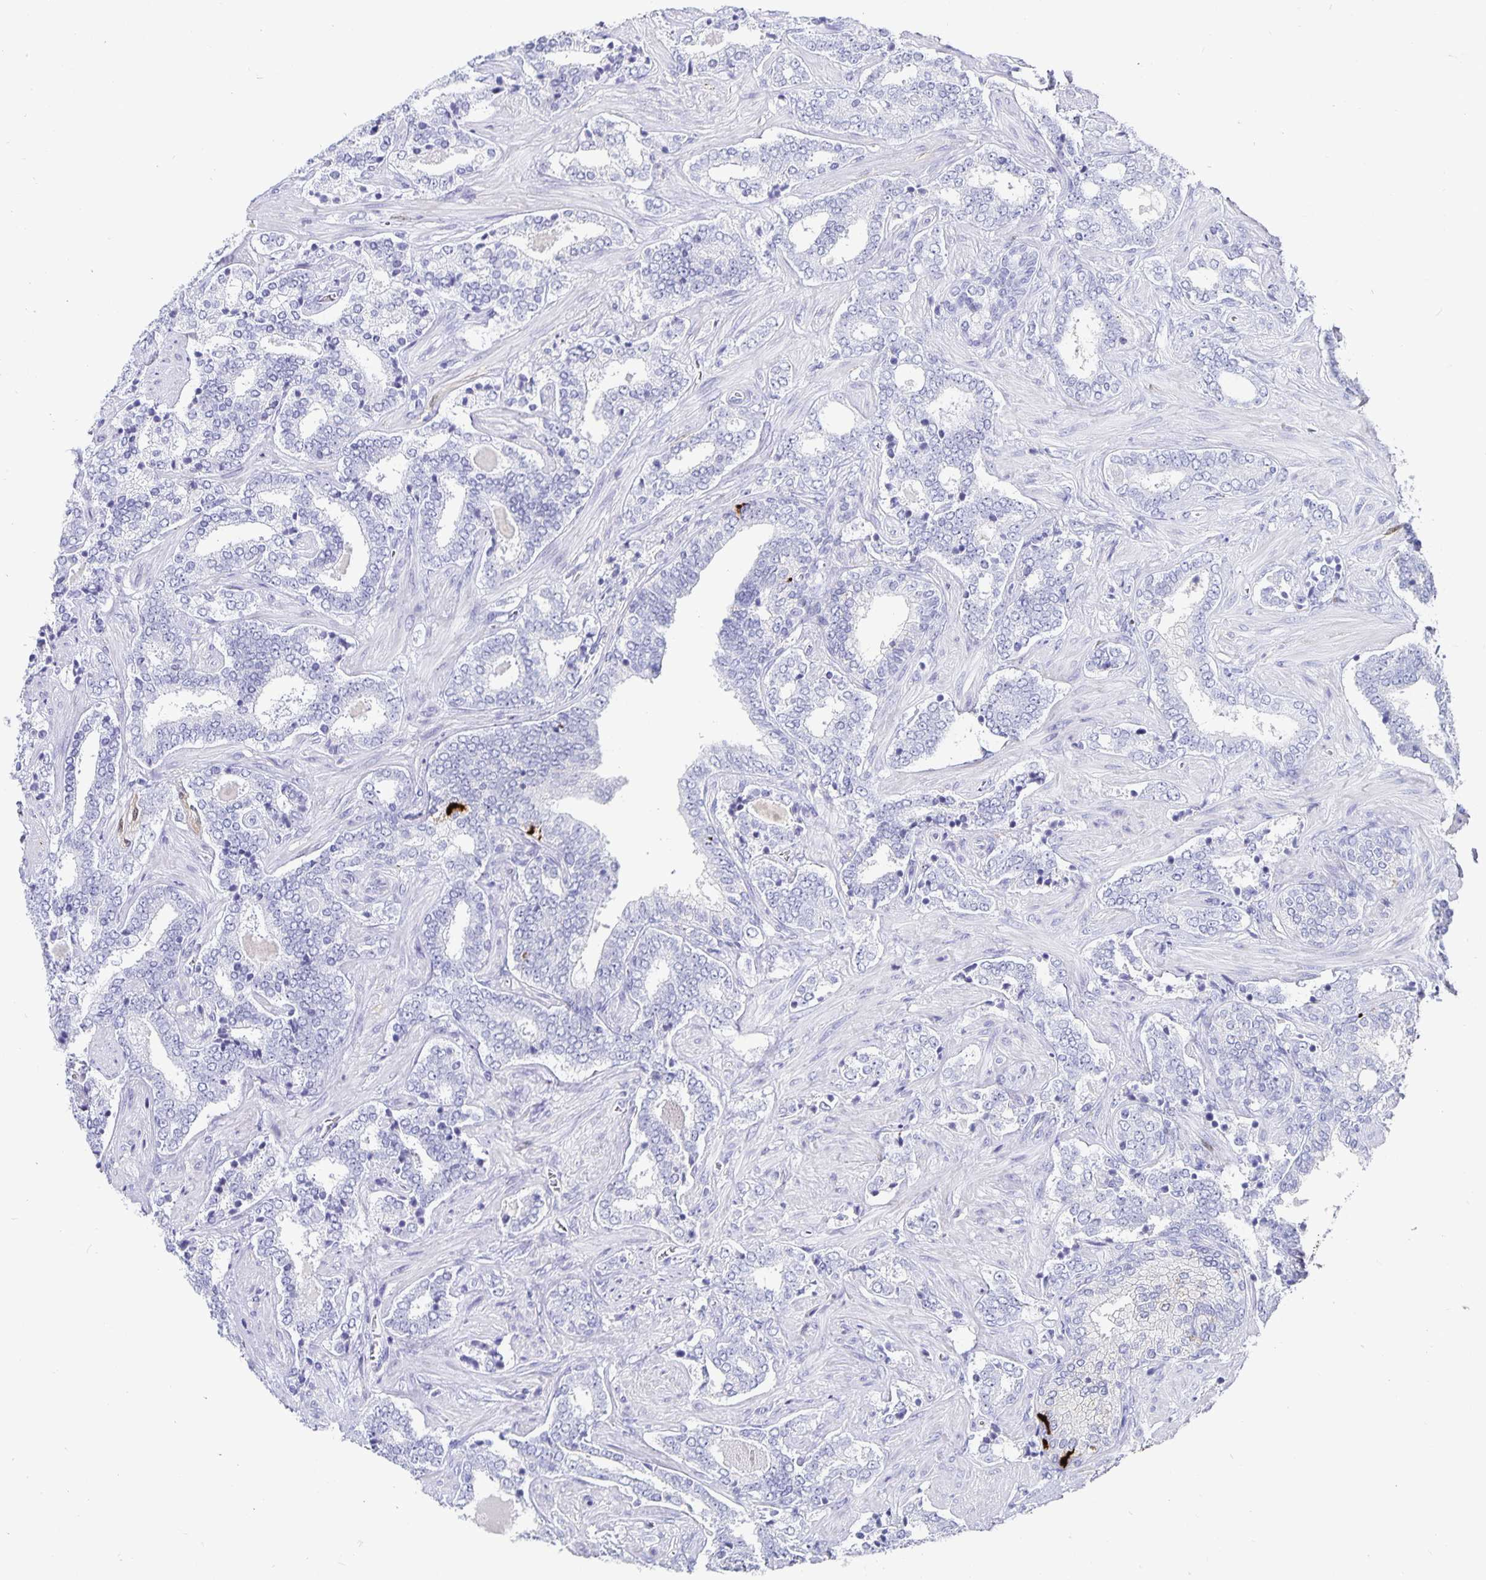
{"staining": {"intensity": "negative", "quantity": "none", "location": "none"}, "tissue": "prostate cancer", "cell_type": "Tumor cells", "image_type": "cancer", "snomed": [{"axis": "morphology", "description": "Adenocarcinoma, High grade"}, {"axis": "topography", "description": "Prostate"}], "caption": "High power microscopy image of an IHC photomicrograph of prostate cancer, revealing no significant expression in tumor cells. Nuclei are stained in blue.", "gene": "CHGA", "patient": {"sex": "male", "age": 60}}